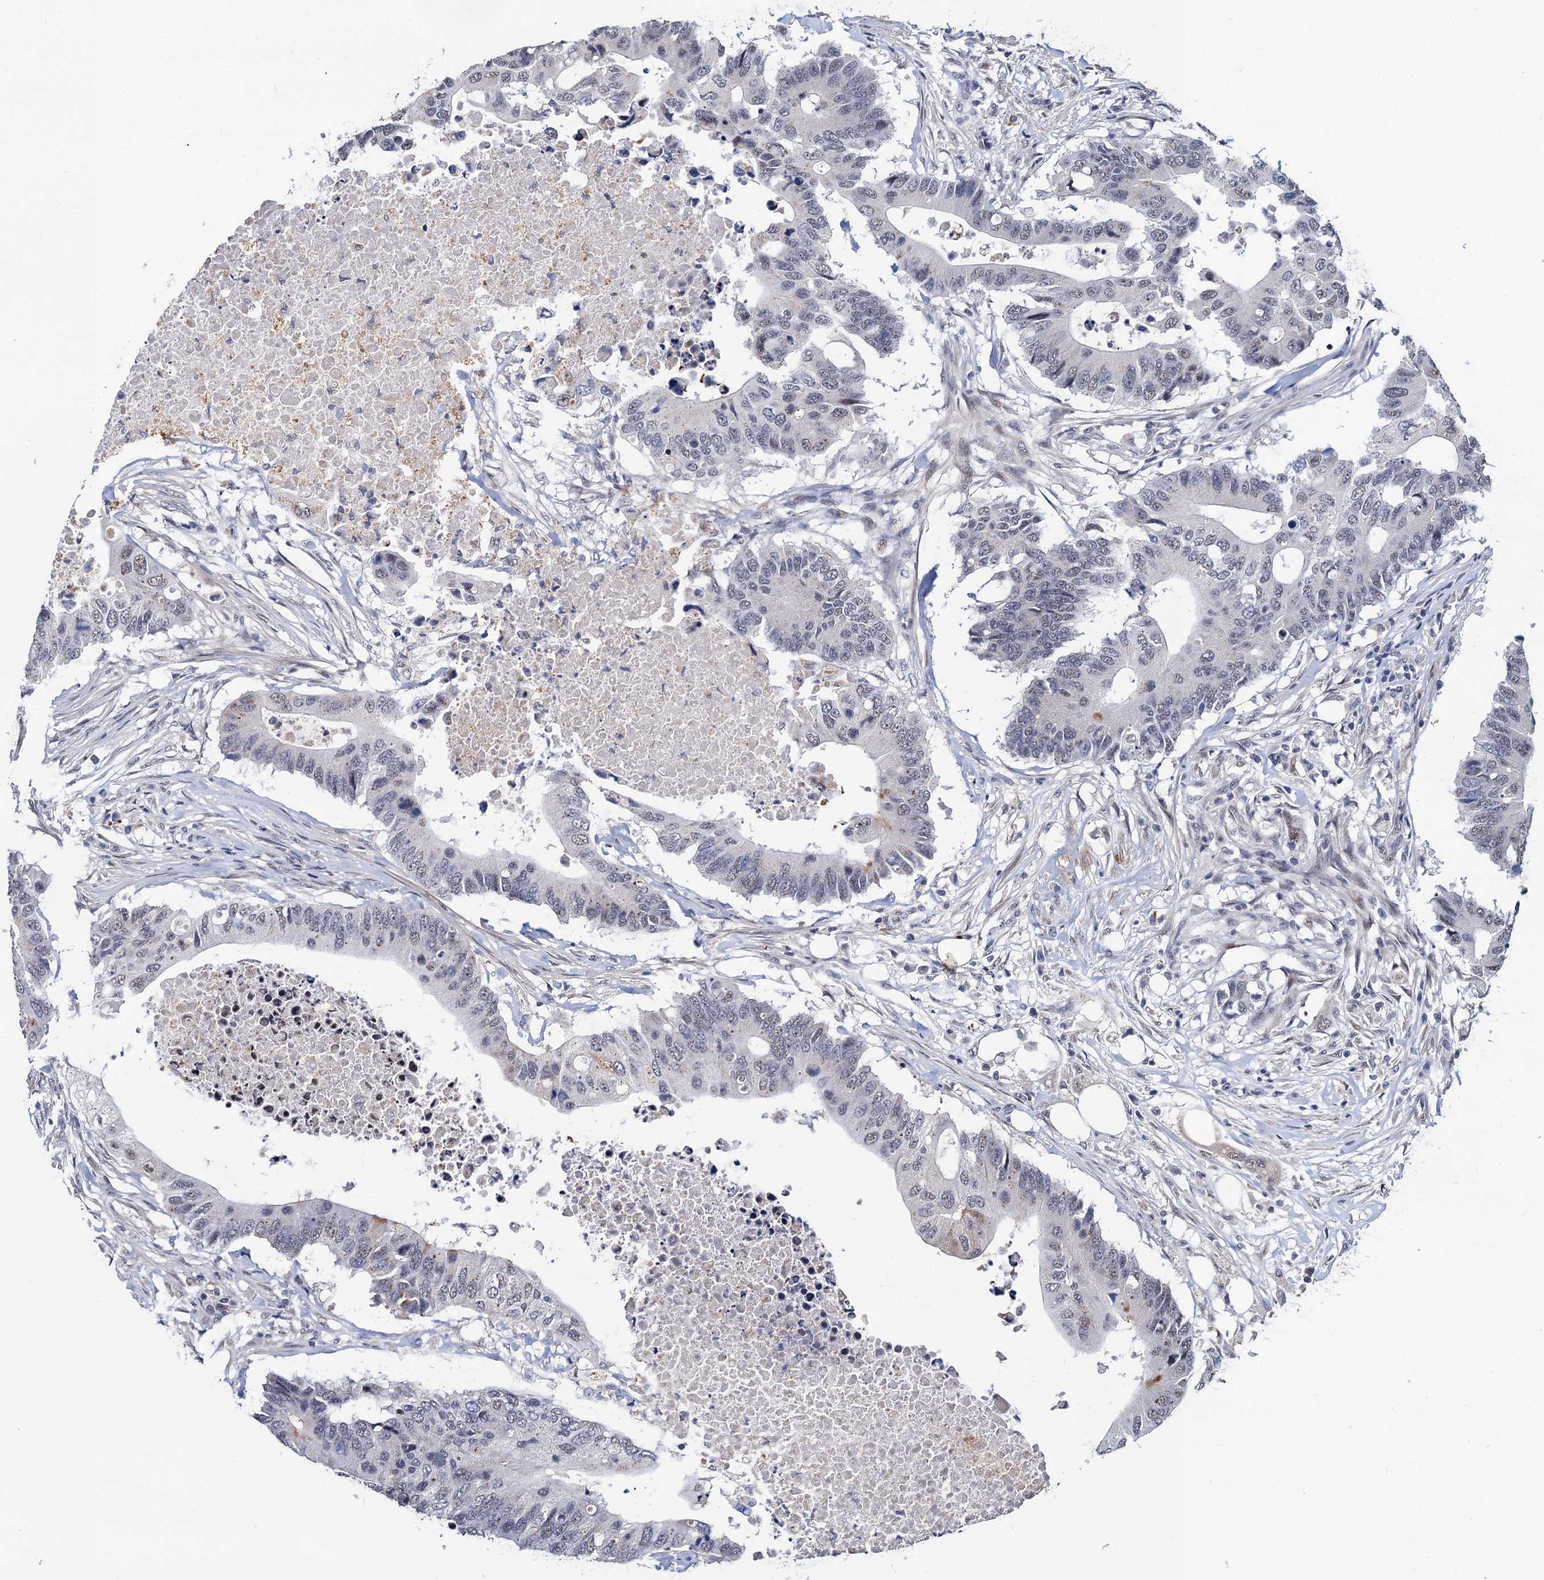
{"staining": {"intensity": "weak", "quantity": "<25%", "location": "nuclear"}, "tissue": "colorectal cancer", "cell_type": "Tumor cells", "image_type": "cancer", "snomed": [{"axis": "morphology", "description": "Adenocarcinoma, NOS"}, {"axis": "topography", "description": "Colon"}], "caption": "Colorectal cancer stained for a protein using IHC exhibits no staining tumor cells.", "gene": "FAM222A", "patient": {"sex": "male", "age": 71}}